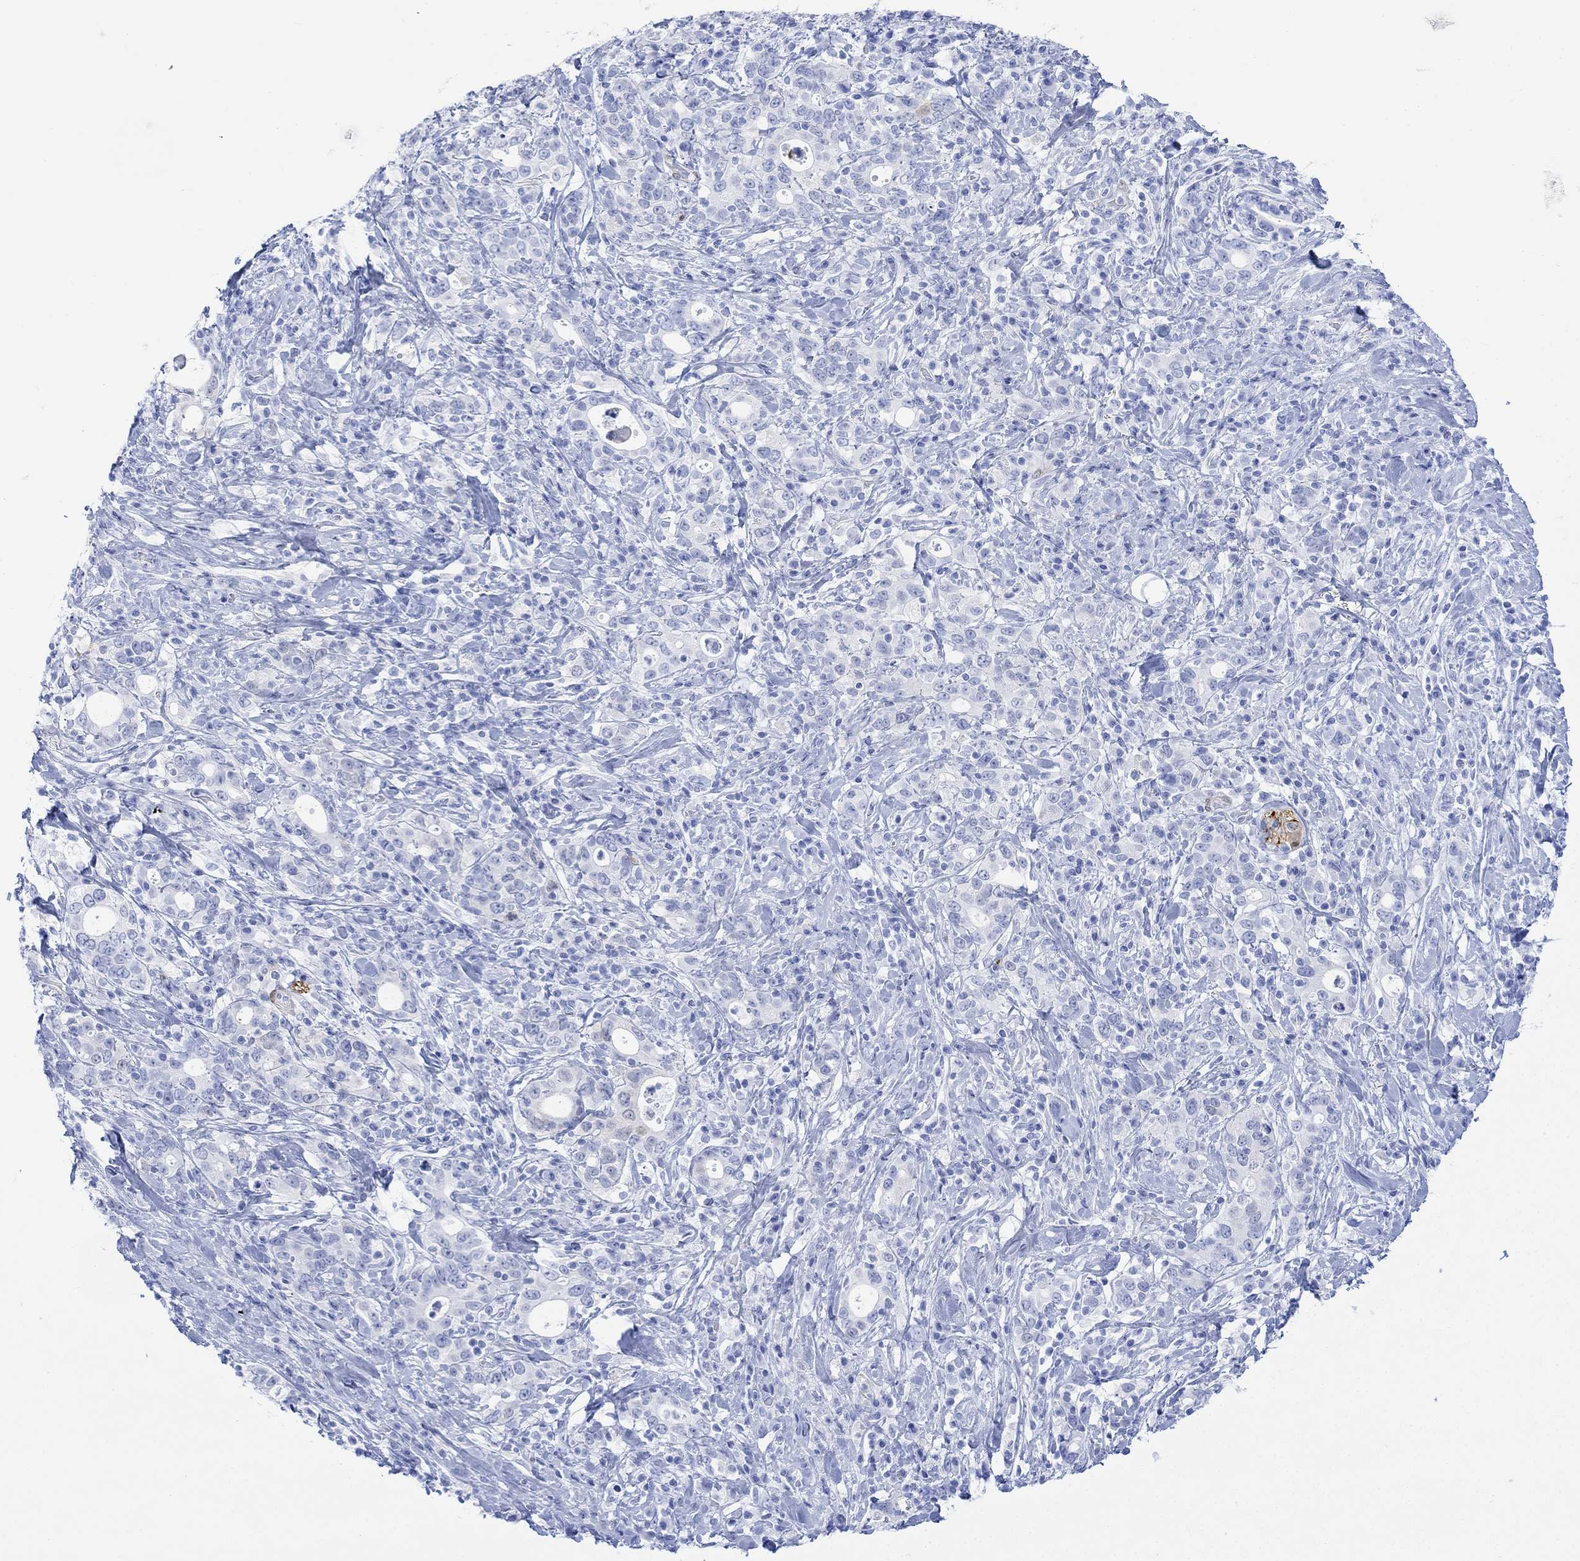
{"staining": {"intensity": "negative", "quantity": "none", "location": "none"}, "tissue": "stomach cancer", "cell_type": "Tumor cells", "image_type": "cancer", "snomed": [{"axis": "morphology", "description": "Adenocarcinoma, NOS"}, {"axis": "topography", "description": "Stomach"}], "caption": "IHC of stomach cancer reveals no positivity in tumor cells. The staining was performed using DAB to visualize the protein expression in brown, while the nuclei were stained in blue with hematoxylin (Magnification: 20x).", "gene": "TPPP3", "patient": {"sex": "male", "age": 79}}